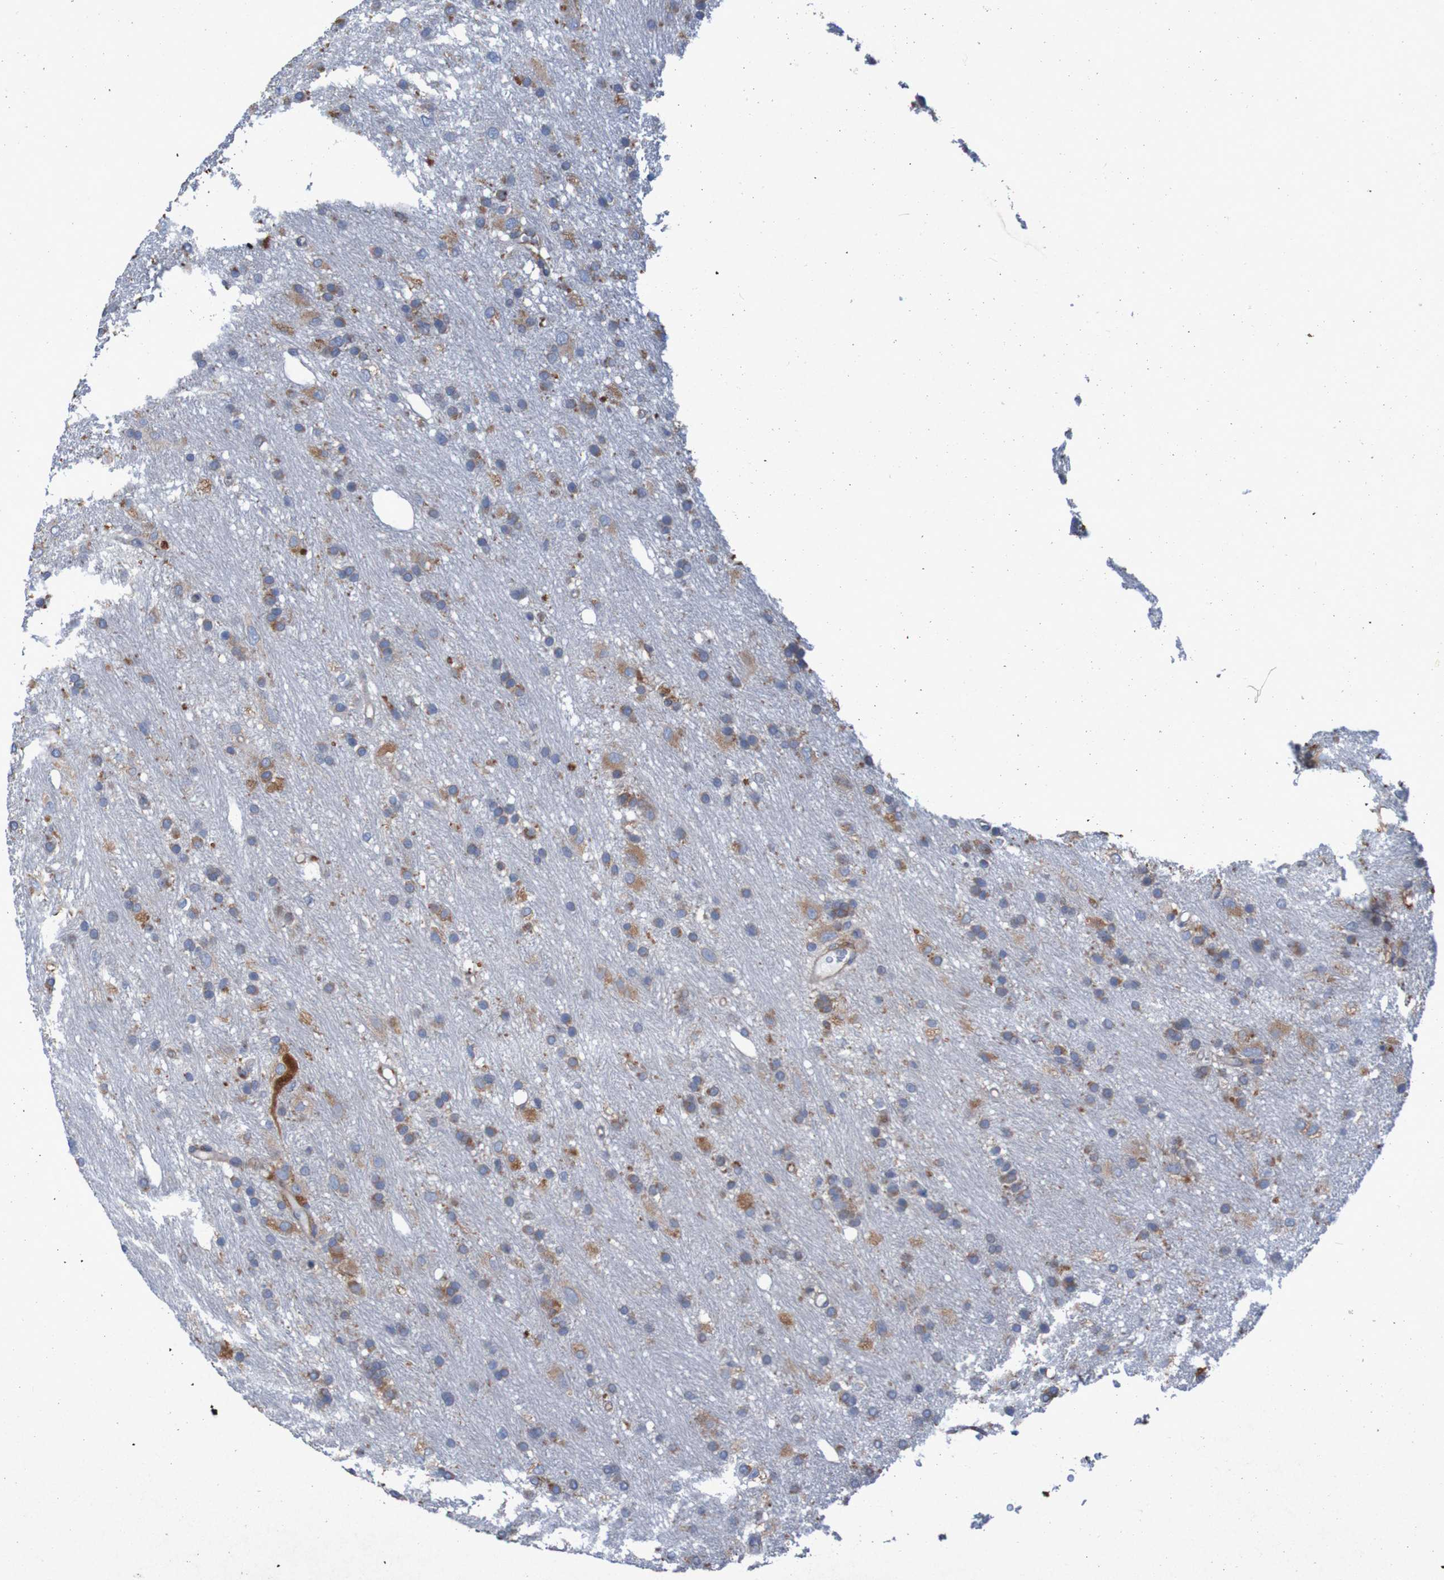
{"staining": {"intensity": "moderate", "quantity": "25%-75%", "location": "cytoplasmic/membranous"}, "tissue": "glioma", "cell_type": "Tumor cells", "image_type": "cancer", "snomed": [{"axis": "morphology", "description": "Glioma, malignant, Low grade"}, {"axis": "topography", "description": "Brain"}], "caption": "Tumor cells show moderate cytoplasmic/membranous staining in about 25%-75% of cells in glioma.", "gene": "RPL10", "patient": {"sex": "male", "age": 77}}